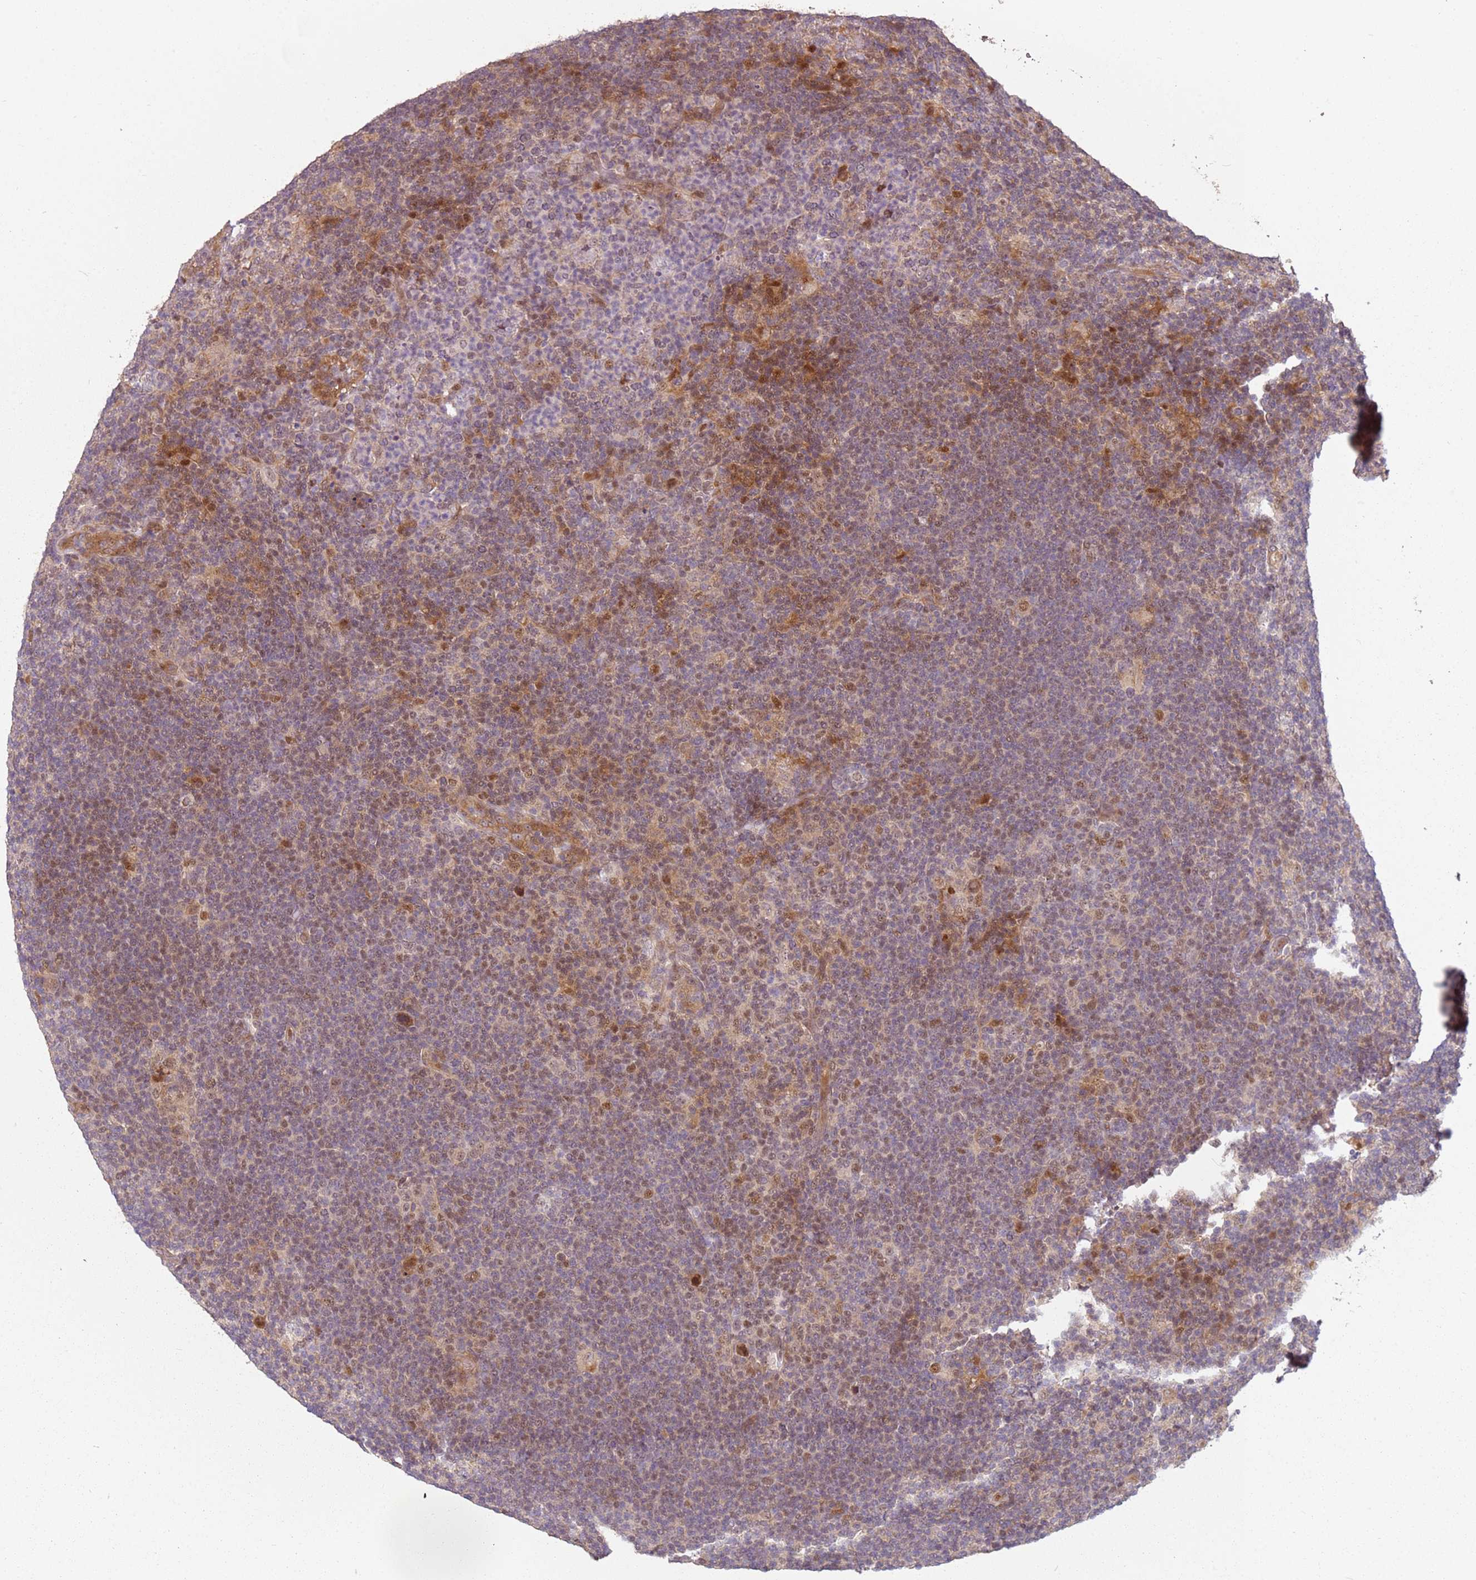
{"staining": {"intensity": "moderate", "quantity": ">75%", "location": "cytoplasmic/membranous,nuclear"}, "tissue": "lymphoma", "cell_type": "Tumor cells", "image_type": "cancer", "snomed": [{"axis": "morphology", "description": "Hodgkin's disease, NOS"}, {"axis": "topography", "description": "Lymph node"}], "caption": "This is an image of immunohistochemistry (IHC) staining of Hodgkin's disease, which shows moderate expression in the cytoplasmic/membranous and nuclear of tumor cells.", "gene": "CHURC1", "patient": {"sex": "female", "age": 57}}